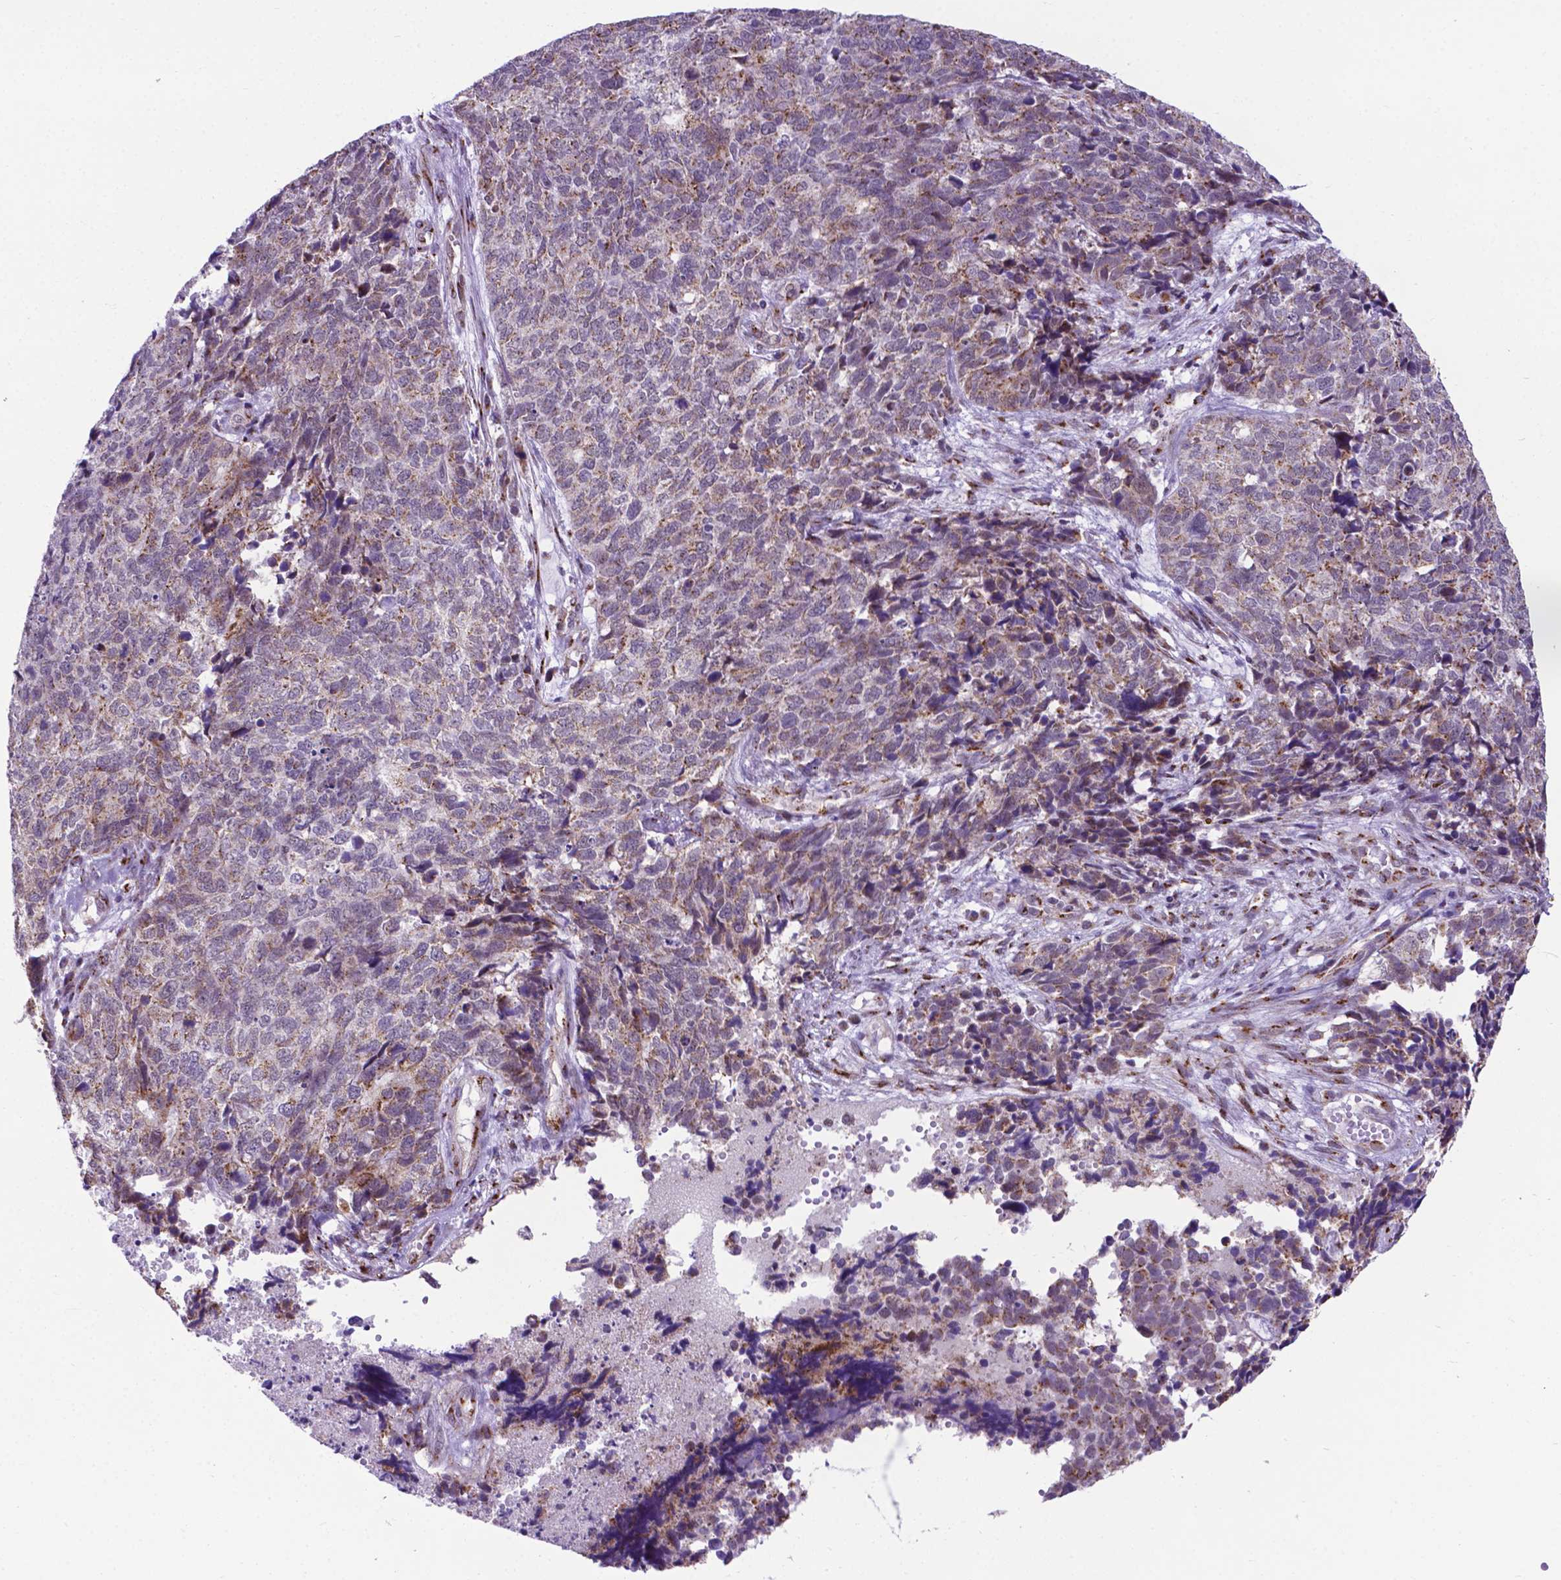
{"staining": {"intensity": "weak", "quantity": "25%-75%", "location": "cytoplasmic/membranous"}, "tissue": "cervical cancer", "cell_type": "Tumor cells", "image_type": "cancer", "snomed": [{"axis": "morphology", "description": "Squamous cell carcinoma, NOS"}, {"axis": "topography", "description": "Cervix"}], "caption": "Human cervical cancer (squamous cell carcinoma) stained with a protein marker shows weak staining in tumor cells.", "gene": "MRPL10", "patient": {"sex": "female", "age": 63}}